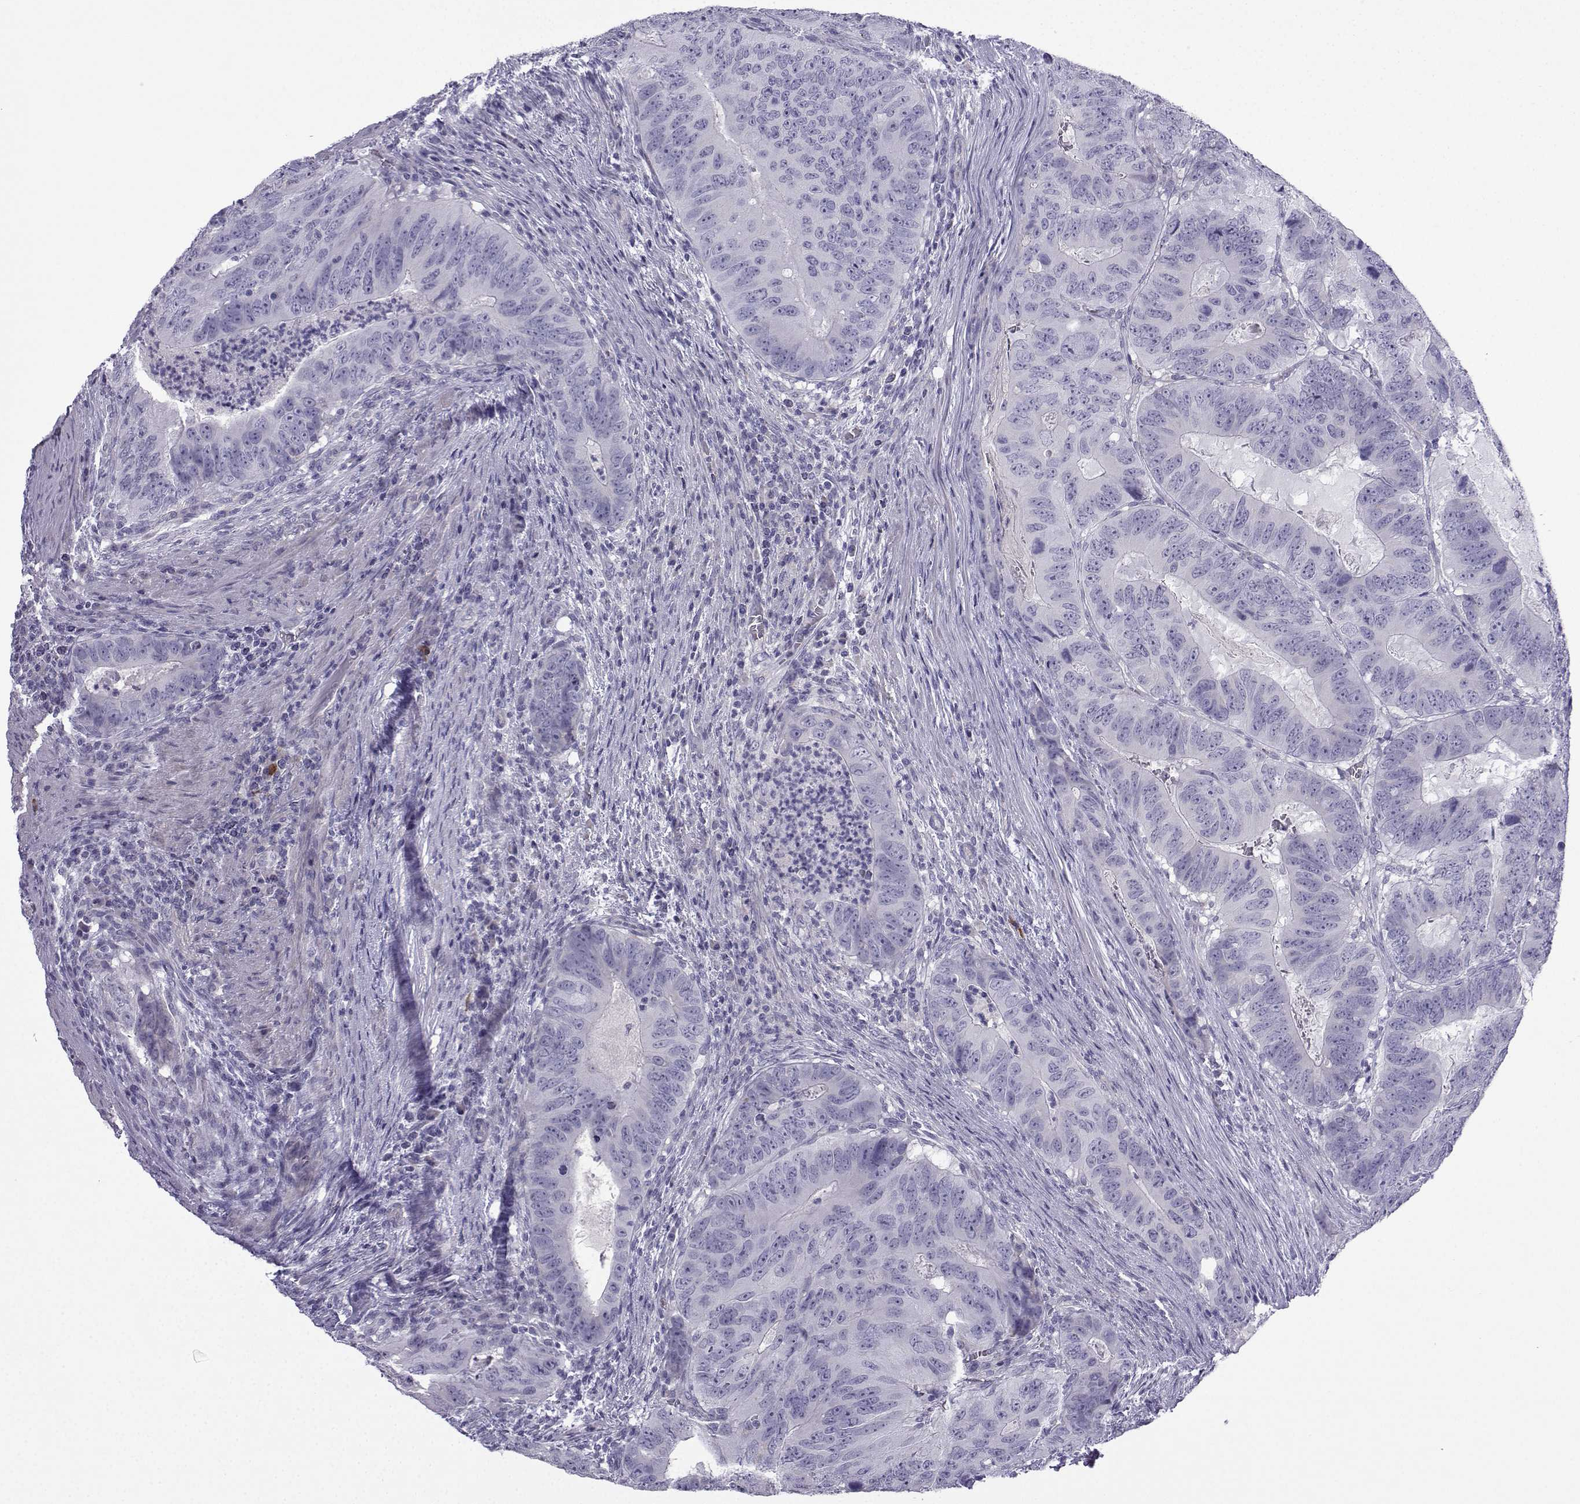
{"staining": {"intensity": "negative", "quantity": "none", "location": "none"}, "tissue": "colorectal cancer", "cell_type": "Tumor cells", "image_type": "cancer", "snomed": [{"axis": "morphology", "description": "Adenocarcinoma, NOS"}, {"axis": "topography", "description": "Colon"}], "caption": "DAB immunohistochemical staining of human colorectal cancer (adenocarcinoma) shows no significant positivity in tumor cells.", "gene": "SPACA7", "patient": {"sex": "male", "age": 79}}